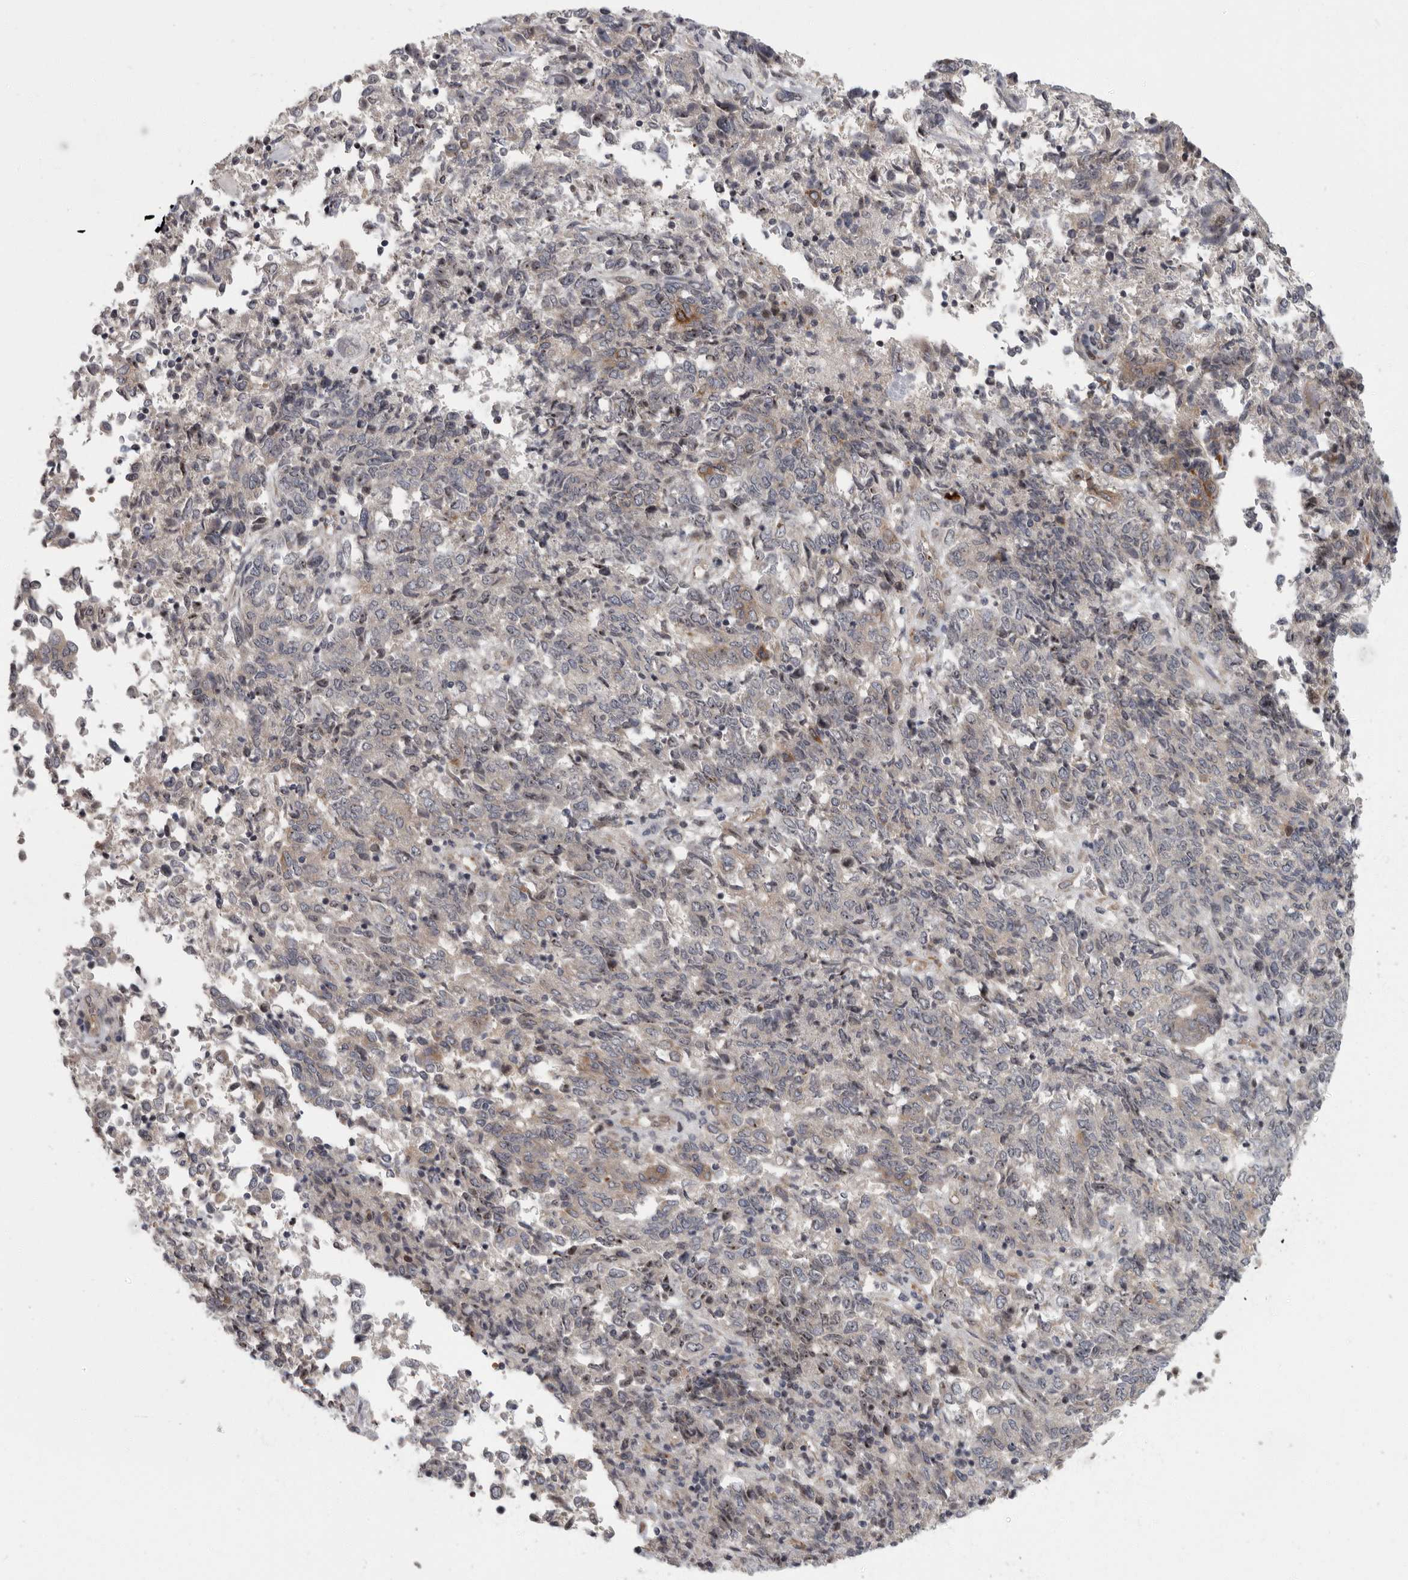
{"staining": {"intensity": "moderate", "quantity": "<25%", "location": "cytoplasmic/membranous,nuclear"}, "tissue": "endometrial cancer", "cell_type": "Tumor cells", "image_type": "cancer", "snomed": [{"axis": "morphology", "description": "Adenocarcinoma, NOS"}, {"axis": "topography", "description": "Endometrium"}], "caption": "Moderate cytoplasmic/membranous and nuclear staining for a protein is present in about <25% of tumor cells of endometrial cancer (adenocarcinoma) using IHC.", "gene": "PDCD11", "patient": {"sex": "female", "age": 80}}